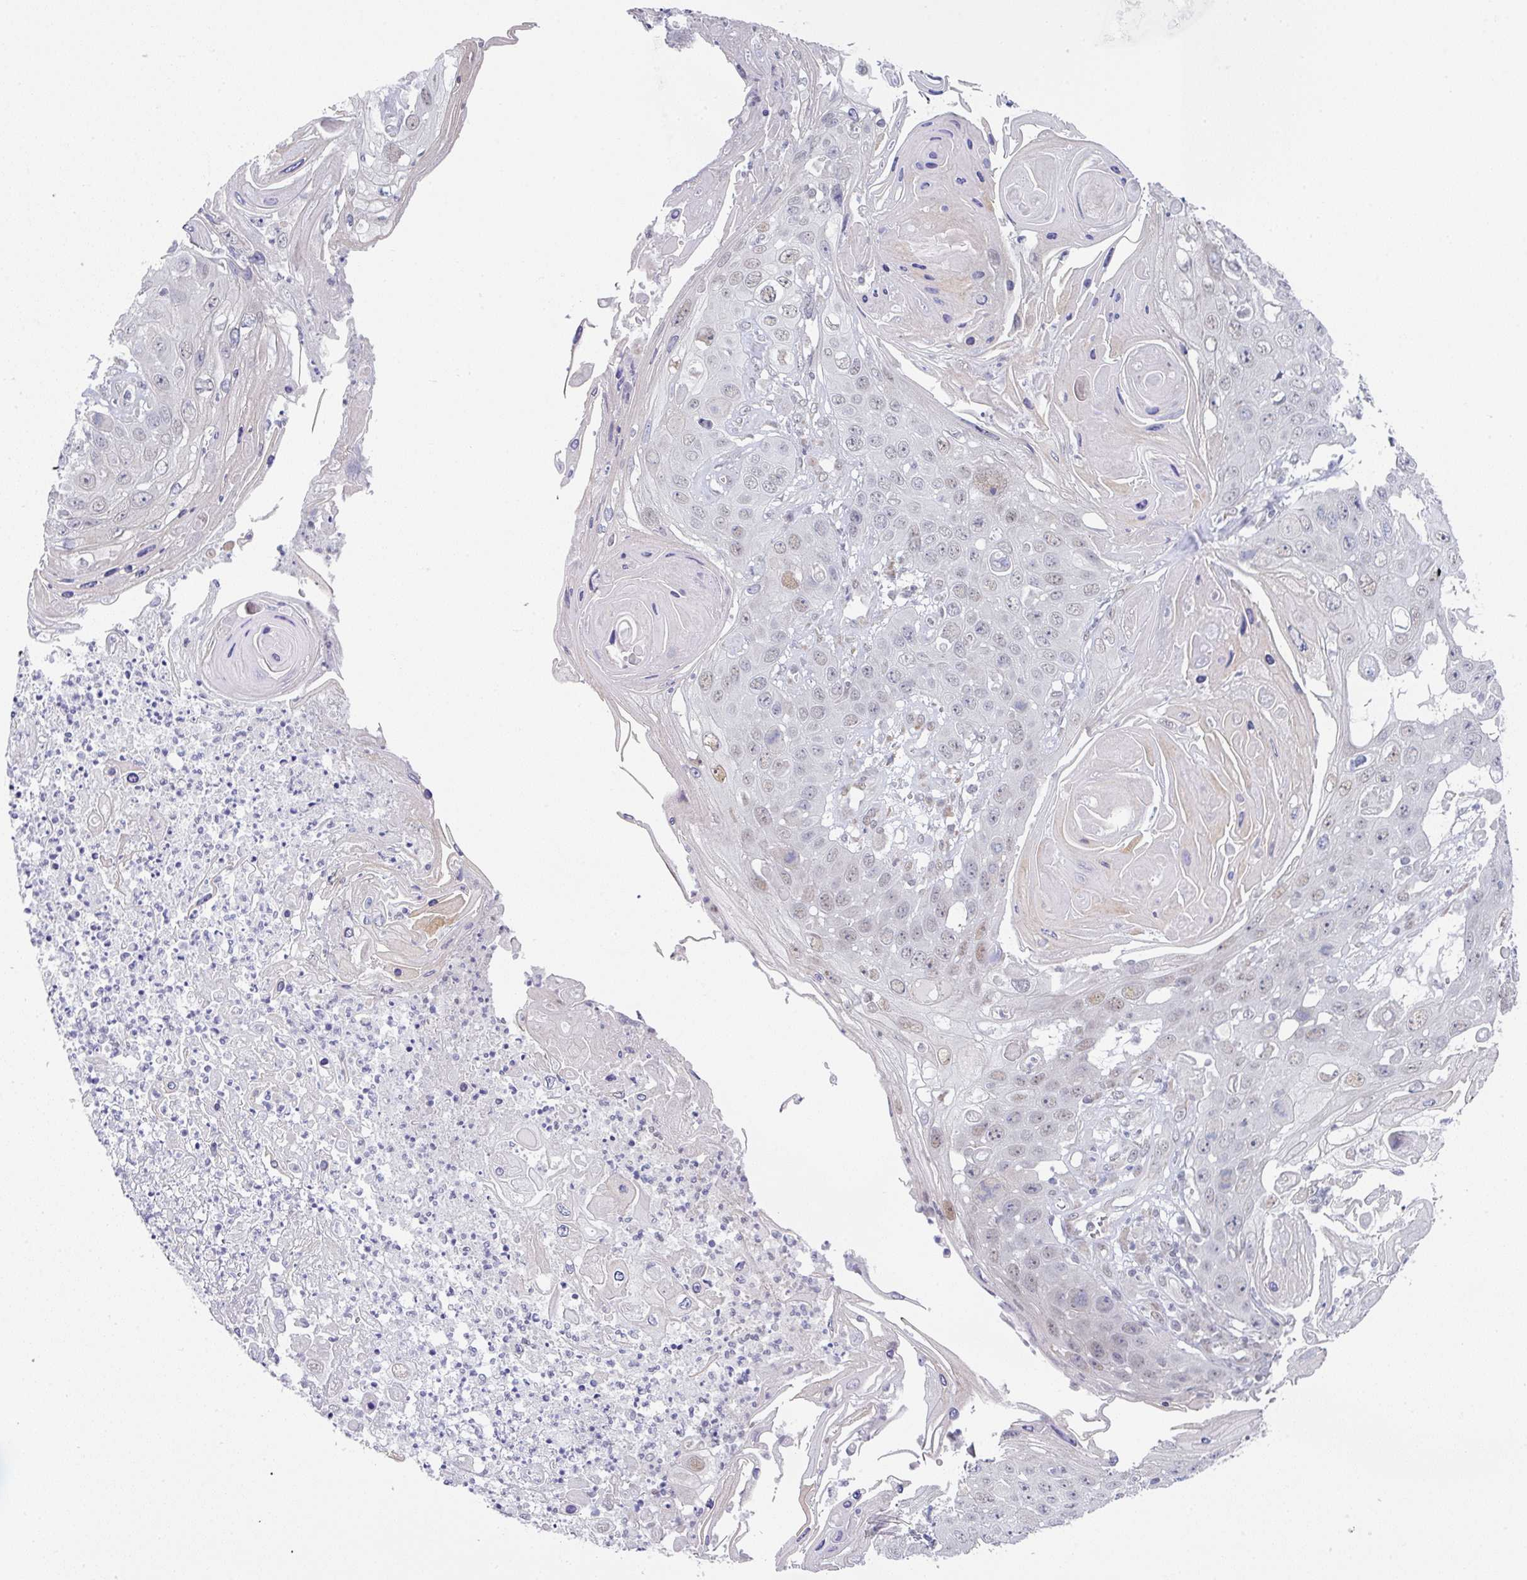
{"staining": {"intensity": "weak", "quantity": "<25%", "location": "nuclear"}, "tissue": "skin cancer", "cell_type": "Tumor cells", "image_type": "cancer", "snomed": [{"axis": "morphology", "description": "Squamous cell carcinoma, NOS"}, {"axis": "topography", "description": "Skin"}], "caption": "Squamous cell carcinoma (skin) was stained to show a protein in brown. There is no significant staining in tumor cells. (DAB (3,3'-diaminobenzidine) immunohistochemistry (IHC) with hematoxylin counter stain).", "gene": "TMED5", "patient": {"sex": "male", "age": 55}}